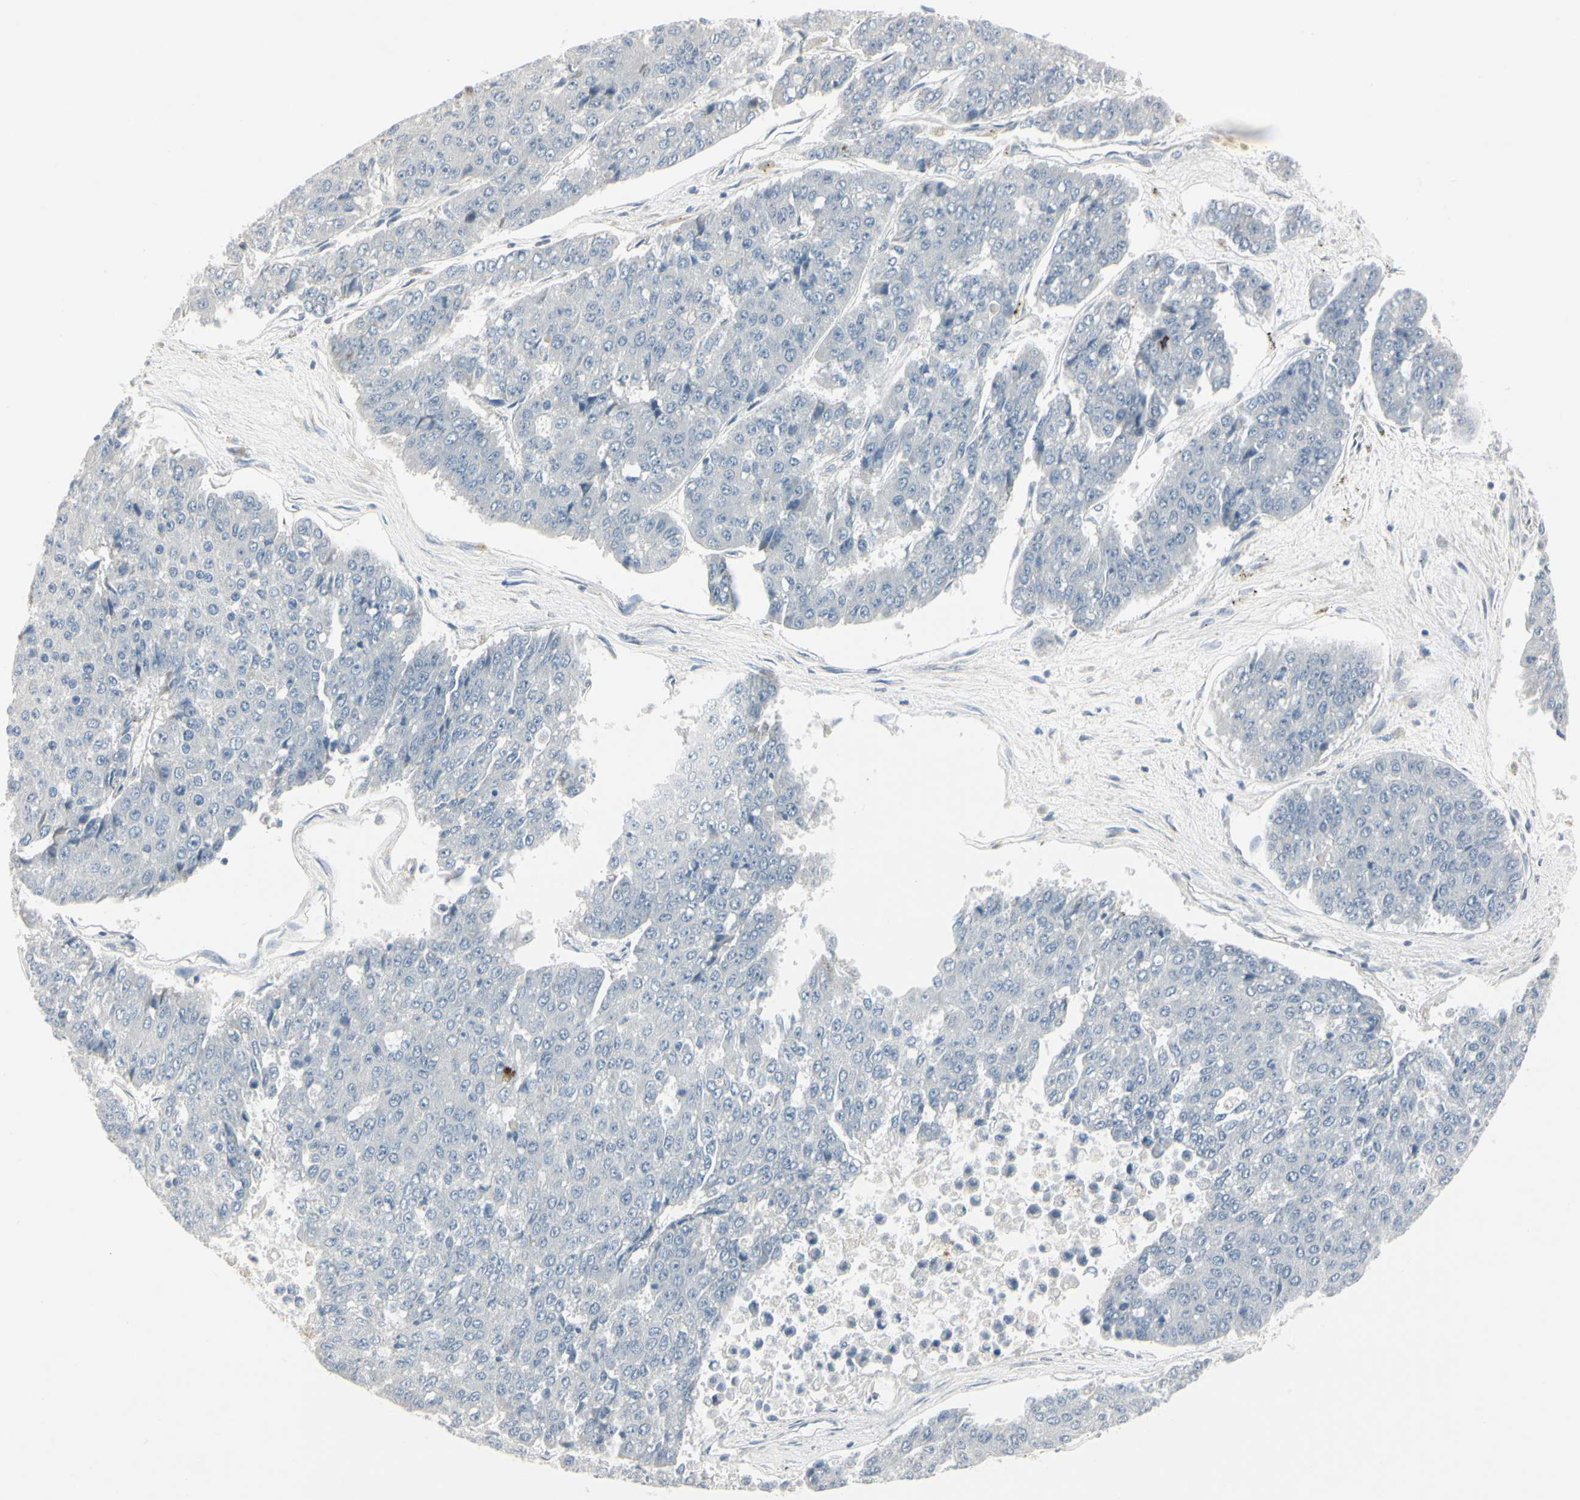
{"staining": {"intensity": "negative", "quantity": "none", "location": "none"}, "tissue": "pancreatic cancer", "cell_type": "Tumor cells", "image_type": "cancer", "snomed": [{"axis": "morphology", "description": "Adenocarcinoma, NOS"}, {"axis": "topography", "description": "Pancreas"}], "caption": "This image is of pancreatic cancer stained with immunohistochemistry (IHC) to label a protein in brown with the nuclei are counter-stained blue. There is no expression in tumor cells.", "gene": "DMPK", "patient": {"sex": "male", "age": 50}}